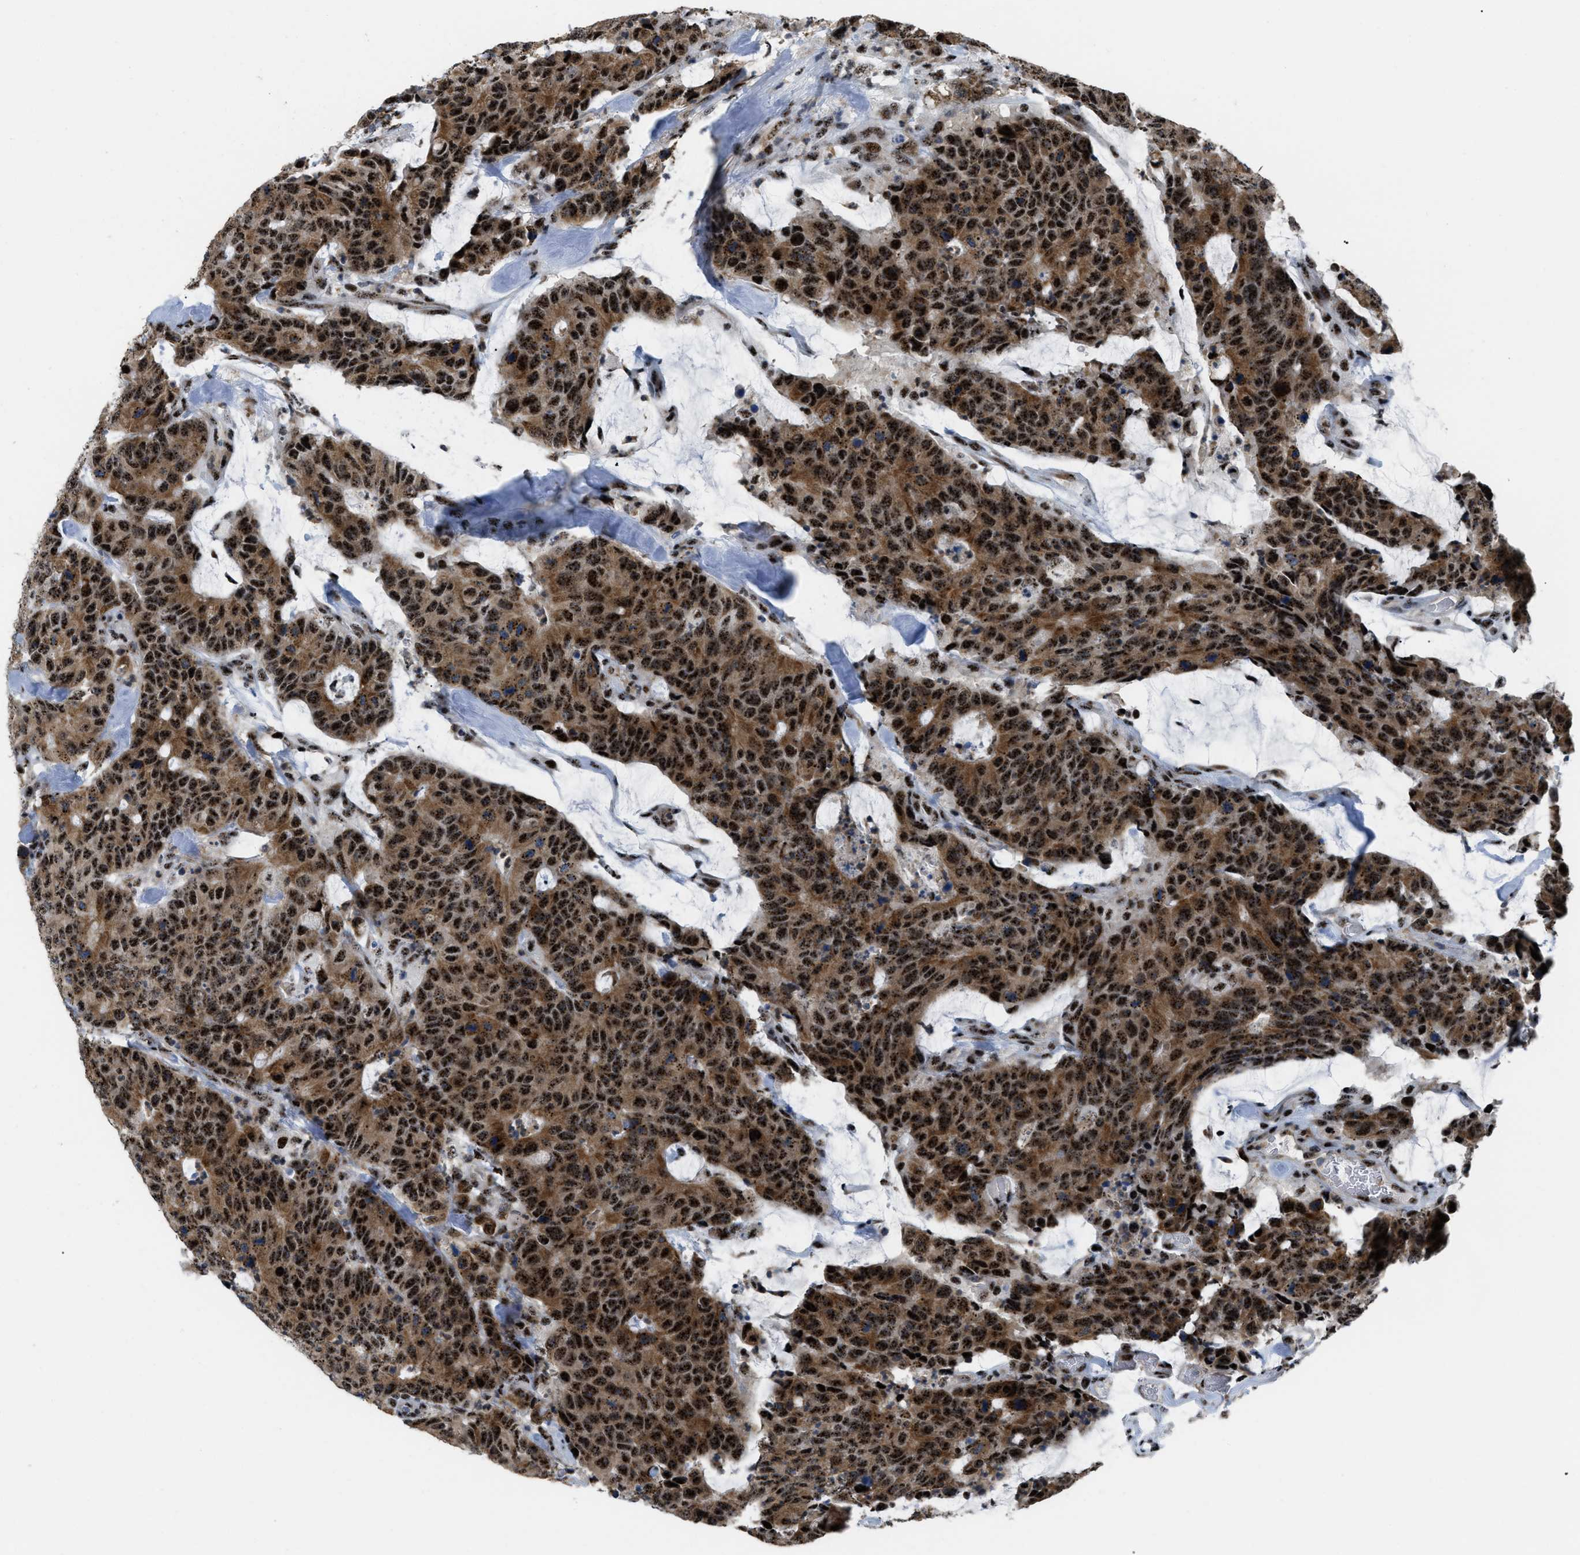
{"staining": {"intensity": "strong", "quantity": ">75%", "location": "cytoplasmic/membranous,nuclear"}, "tissue": "colorectal cancer", "cell_type": "Tumor cells", "image_type": "cancer", "snomed": [{"axis": "morphology", "description": "Adenocarcinoma, NOS"}, {"axis": "topography", "description": "Colon"}], "caption": "Protein staining exhibits strong cytoplasmic/membranous and nuclear positivity in approximately >75% of tumor cells in adenocarcinoma (colorectal).", "gene": "CDR2", "patient": {"sex": "female", "age": 86}}